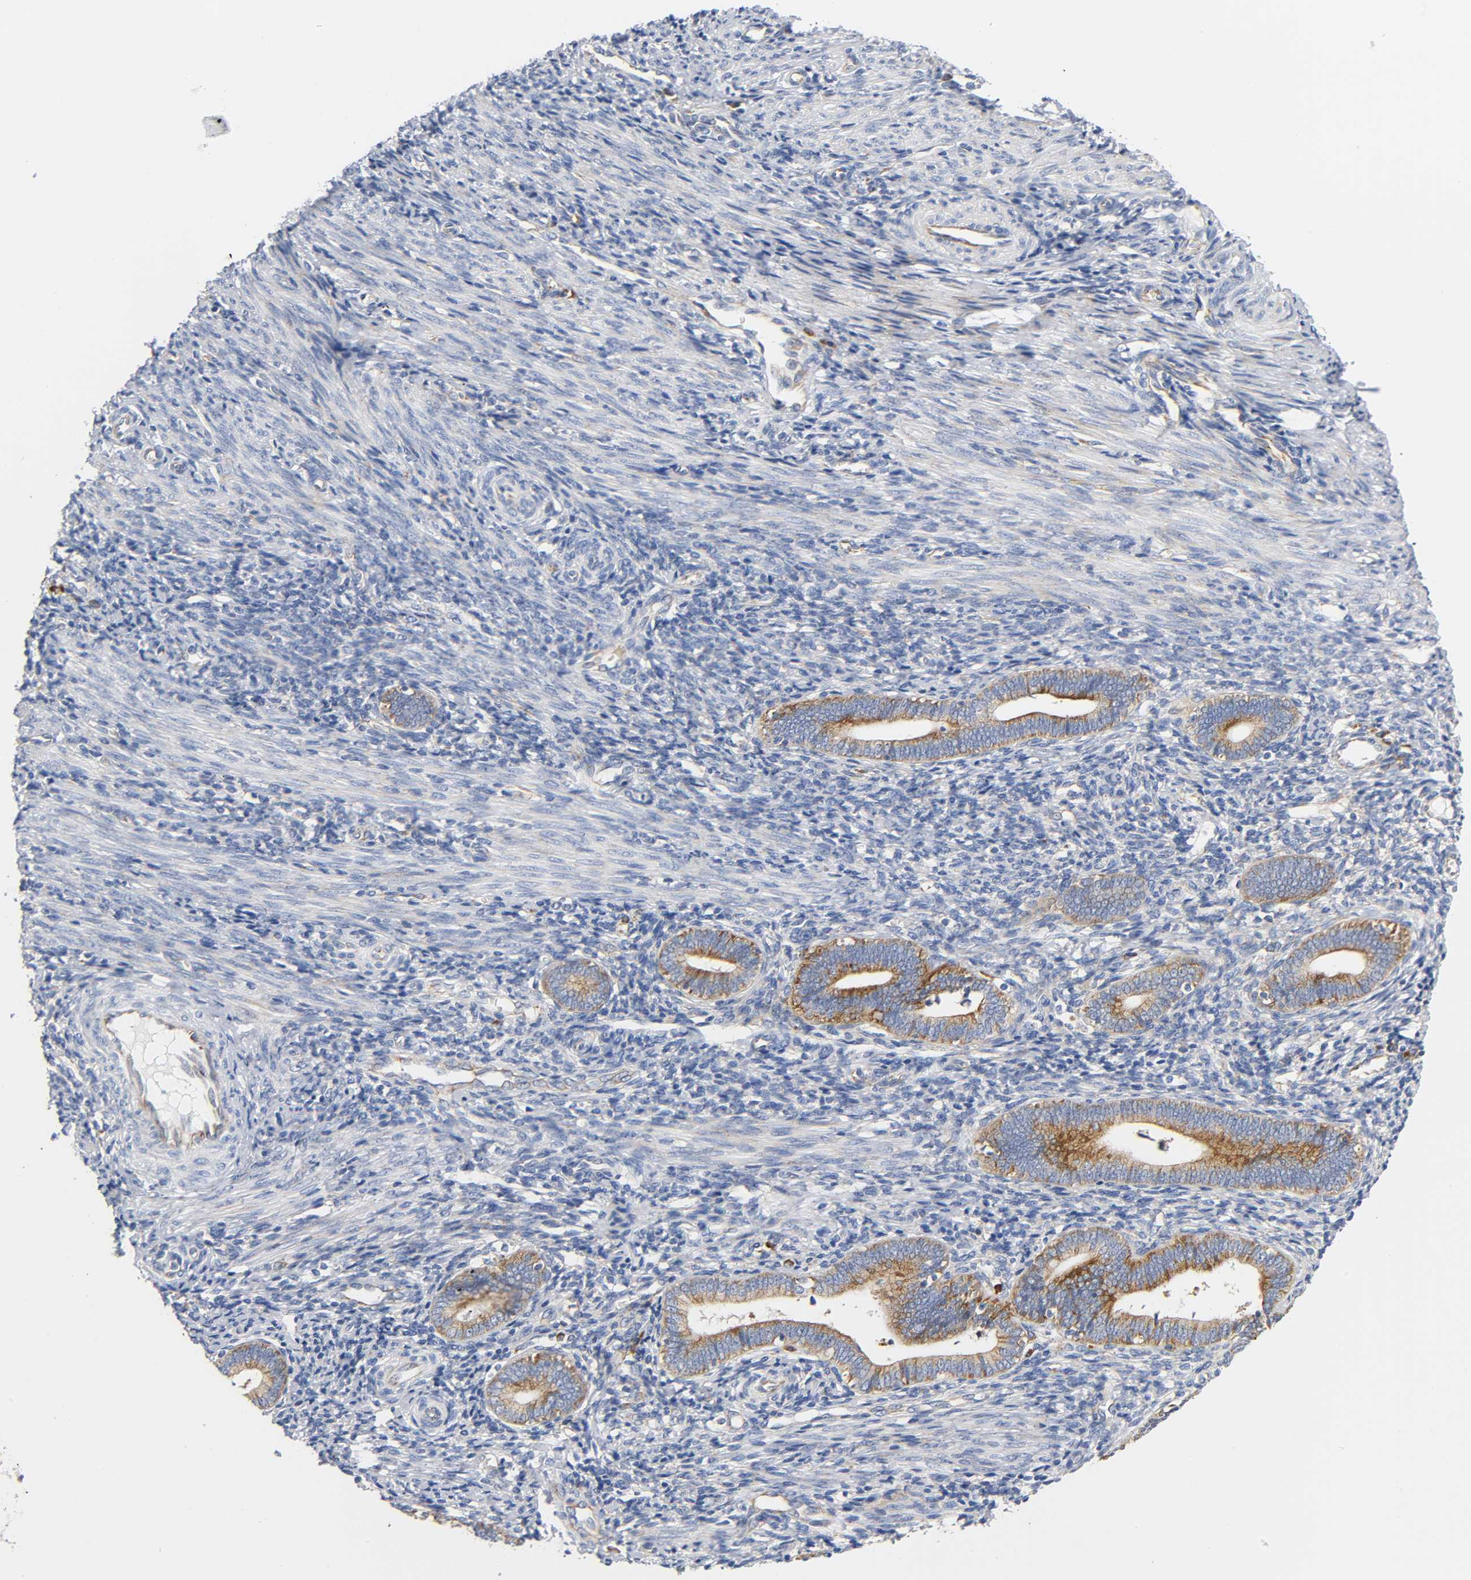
{"staining": {"intensity": "weak", "quantity": "25%-75%", "location": "cytoplasmic/membranous"}, "tissue": "endometrium", "cell_type": "Cells in endometrial stroma", "image_type": "normal", "snomed": [{"axis": "morphology", "description": "Normal tissue, NOS"}, {"axis": "topography", "description": "Uterus"}, {"axis": "topography", "description": "Endometrium"}], "caption": "Protein expression analysis of unremarkable endometrium demonstrates weak cytoplasmic/membranous expression in about 25%-75% of cells in endometrial stroma.", "gene": "REL", "patient": {"sex": "female", "age": 33}}